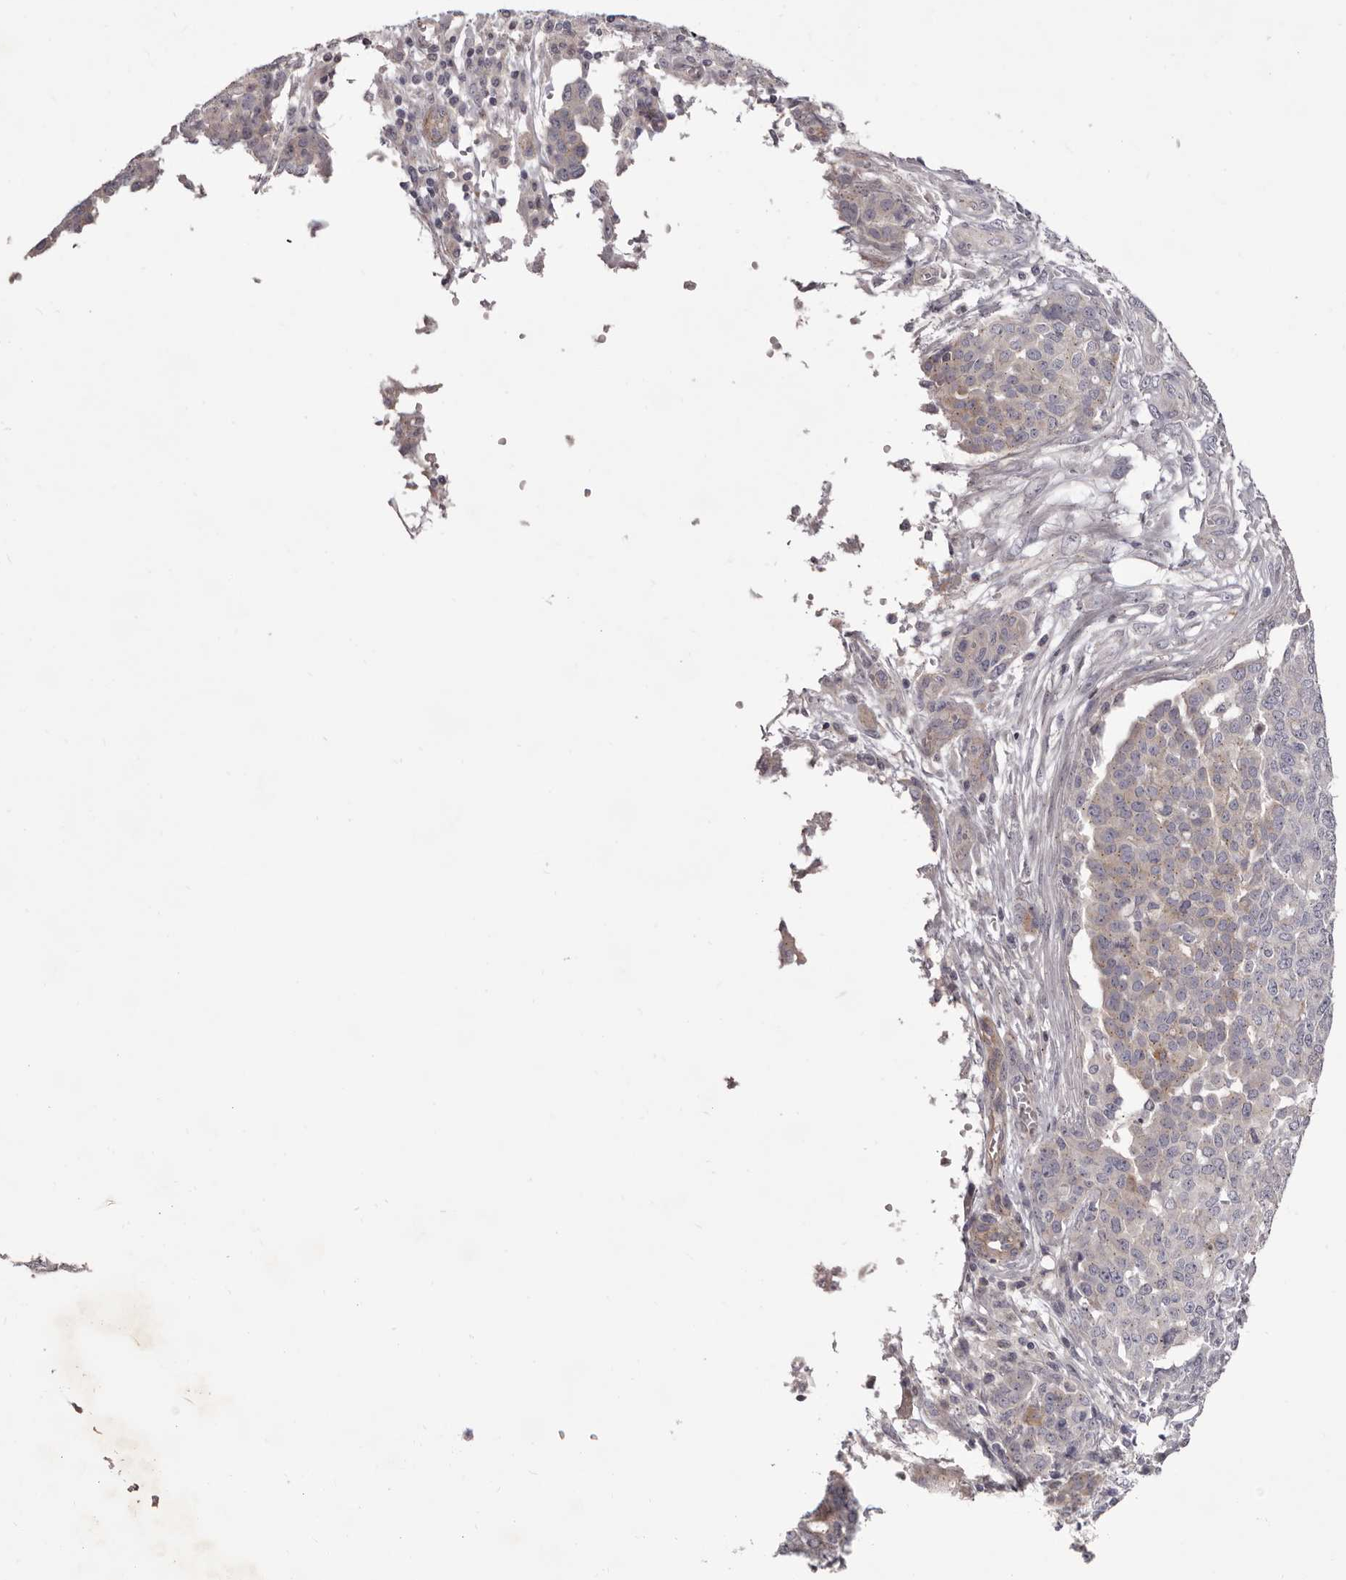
{"staining": {"intensity": "weak", "quantity": "<25%", "location": "cytoplasmic/membranous"}, "tissue": "ovarian cancer", "cell_type": "Tumor cells", "image_type": "cancer", "snomed": [{"axis": "morphology", "description": "Cystadenocarcinoma, serous, NOS"}, {"axis": "topography", "description": "Soft tissue"}, {"axis": "topography", "description": "Ovary"}], "caption": "Immunohistochemistry image of serous cystadenocarcinoma (ovarian) stained for a protein (brown), which shows no positivity in tumor cells.", "gene": "PEG10", "patient": {"sex": "female", "age": 57}}